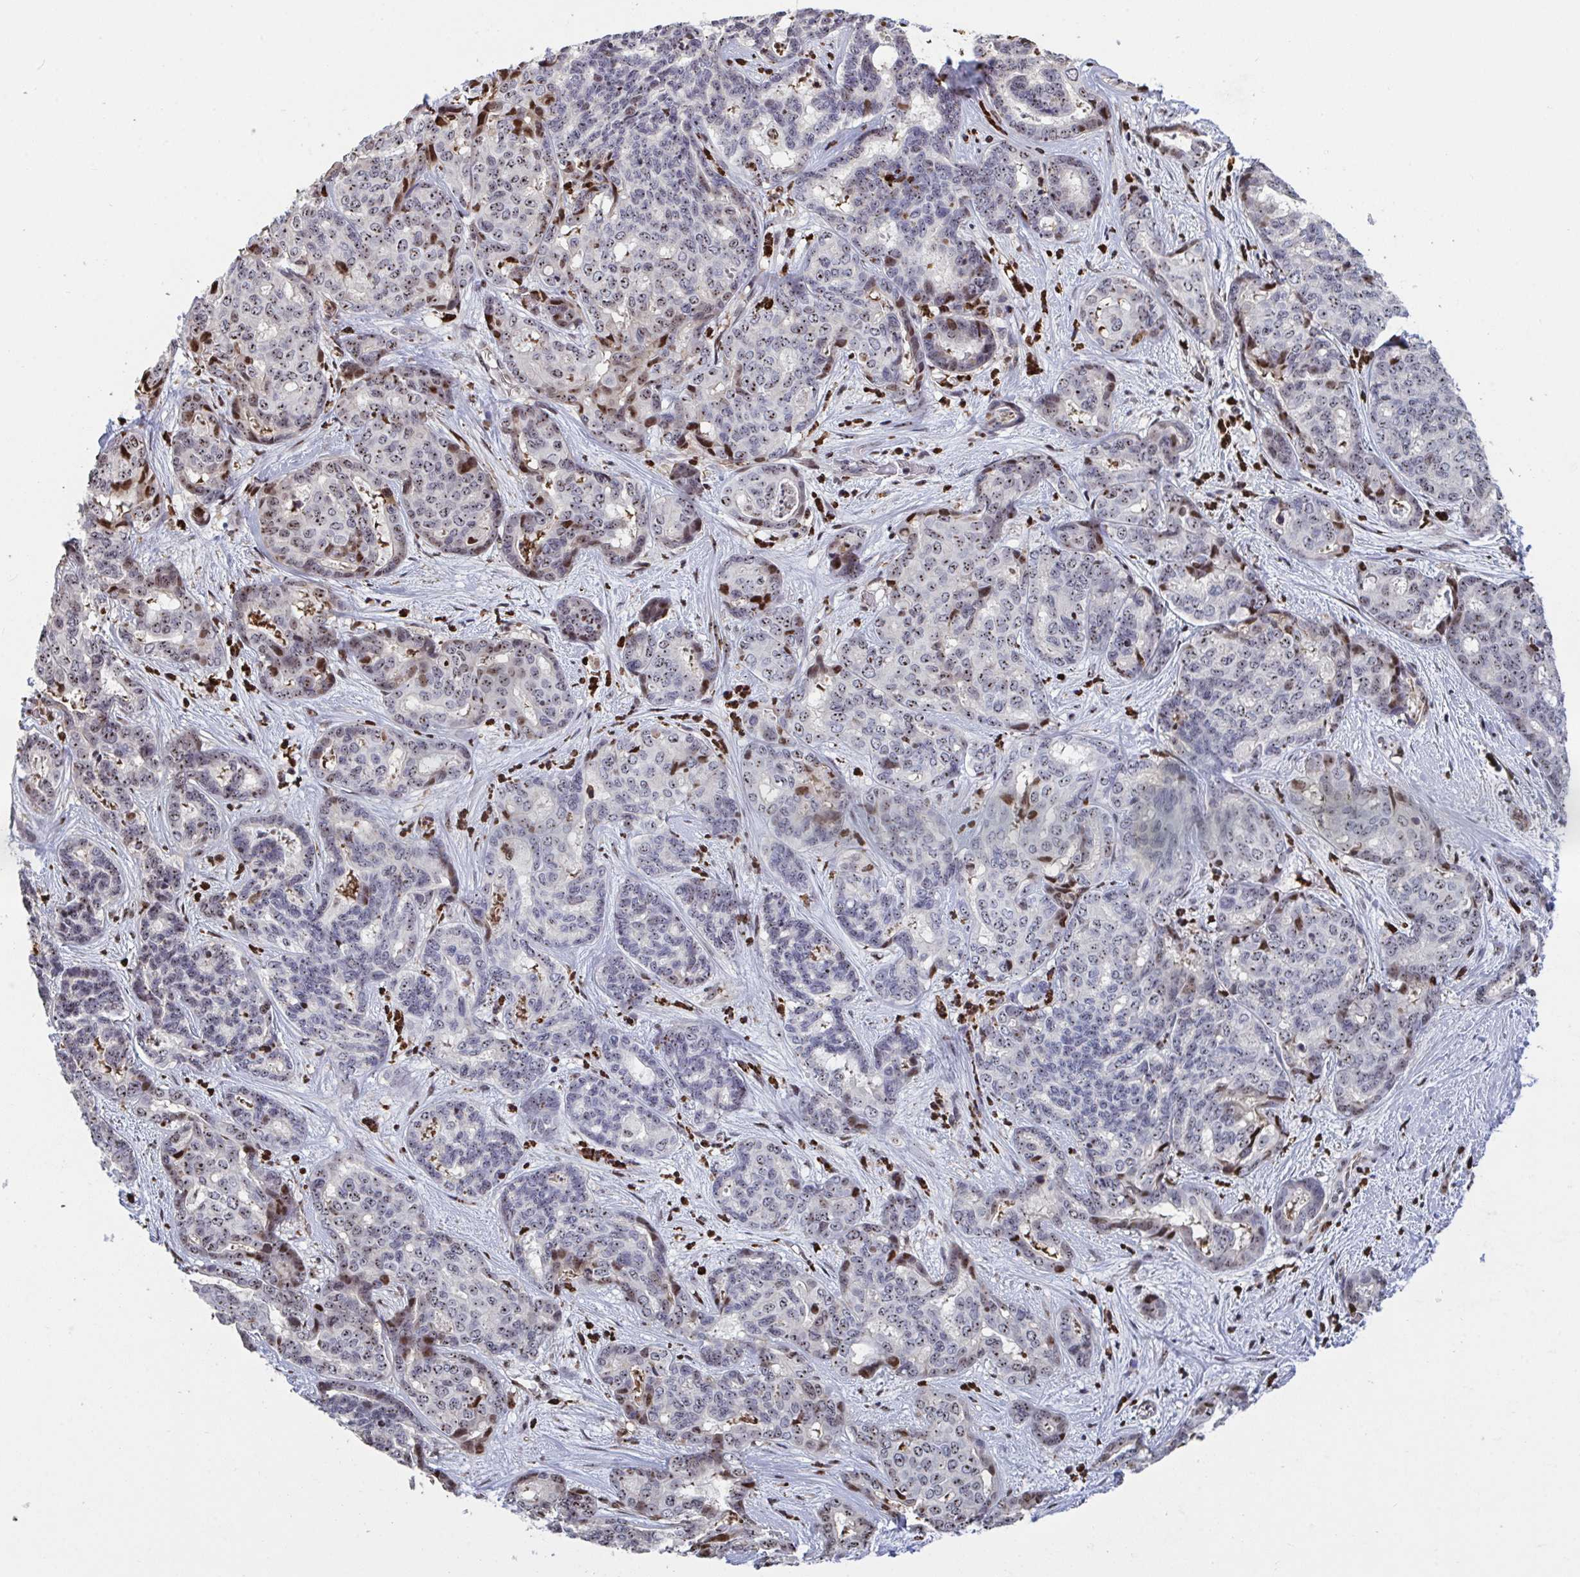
{"staining": {"intensity": "strong", "quantity": "<25%", "location": "nuclear"}, "tissue": "liver cancer", "cell_type": "Tumor cells", "image_type": "cancer", "snomed": [{"axis": "morphology", "description": "Cholangiocarcinoma"}, {"axis": "topography", "description": "Liver"}], "caption": "A high-resolution histopathology image shows immunohistochemistry staining of cholangiocarcinoma (liver), which displays strong nuclear staining in about <25% of tumor cells.", "gene": "PELI2", "patient": {"sex": "female", "age": 64}}